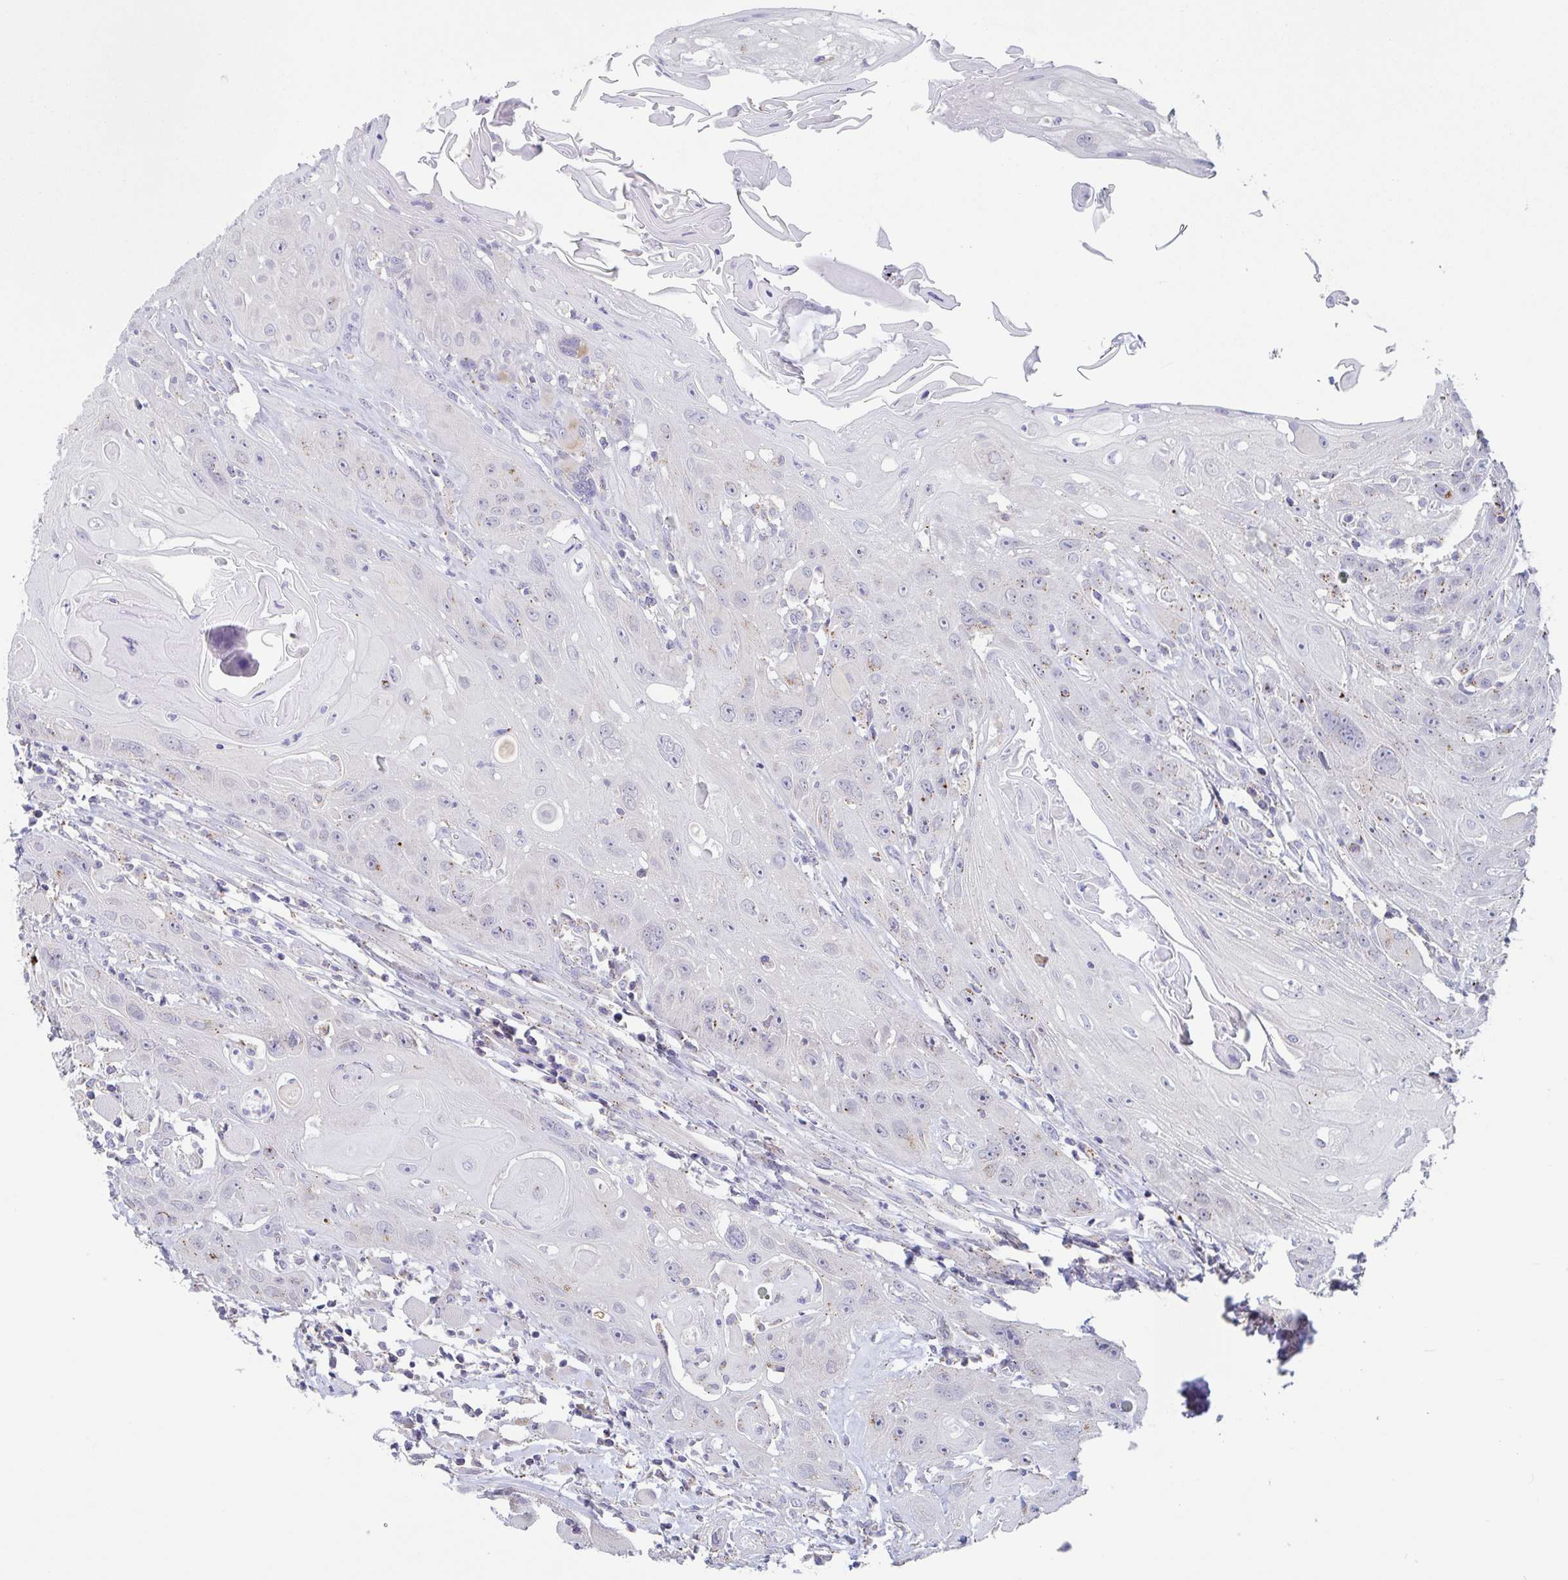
{"staining": {"intensity": "moderate", "quantity": "25%-75%", "location": "cytoplasmic/membranous"}, "tissue": "head and neck cancer", "cell_type": "Tumor cells", "image_type": "cancer", "snomed": [{"axis": "morphology", "description": "Squamous cell carcinoma, NOS"}, {"axis": "topography", "description": "Head-Neck"}], "caption": "About 25%-75% of tumor cells in human head and neck squamous cell carcinoma show moderate cytoplasmic/membranous protein expression as visualized by brown immunohistochemical staining.", "gene": "CHMP5", "patient": {"sex": "female", "age": 59}}